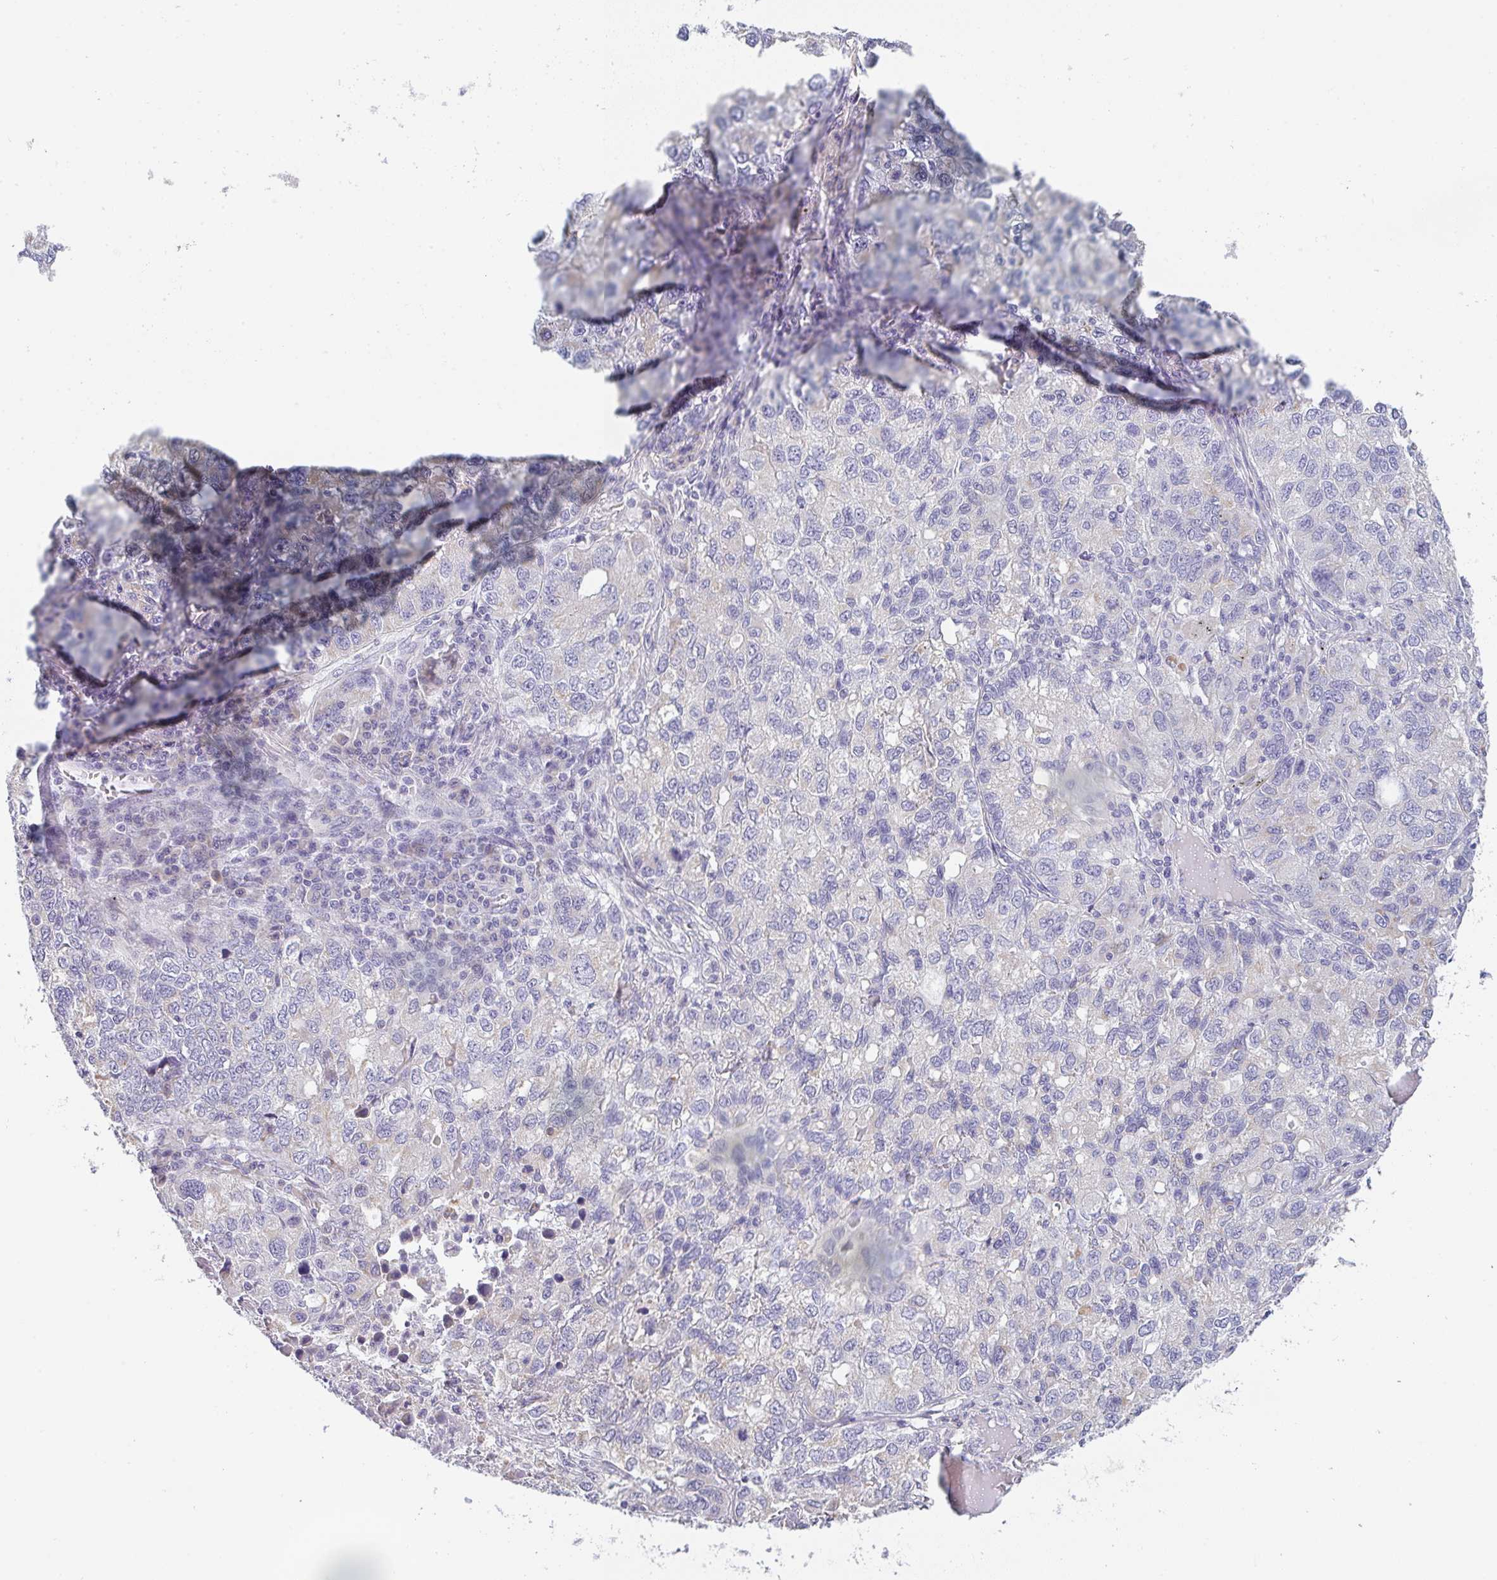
{"staining": {"intensity": "negative", "quantity": "none", "location": "none"}, "tissue": "lung cancer", "cell_type": "Tumor cells", "image_type": "cancer", "snomed": [{"axis": "morphology", "description": "Normal morphology"}, {"axis": "morphology", "description": "Adenocarcinoma, NOS"}, {"axis": "topography", "description": "Lymph node"}, {"axis": "topography", "description": "Lung"}], "caption": "Tumor cells show no significant expression in lung cancer.", "gene": "CACNA1S", "patient": {"sex": "female", "age": 51}}